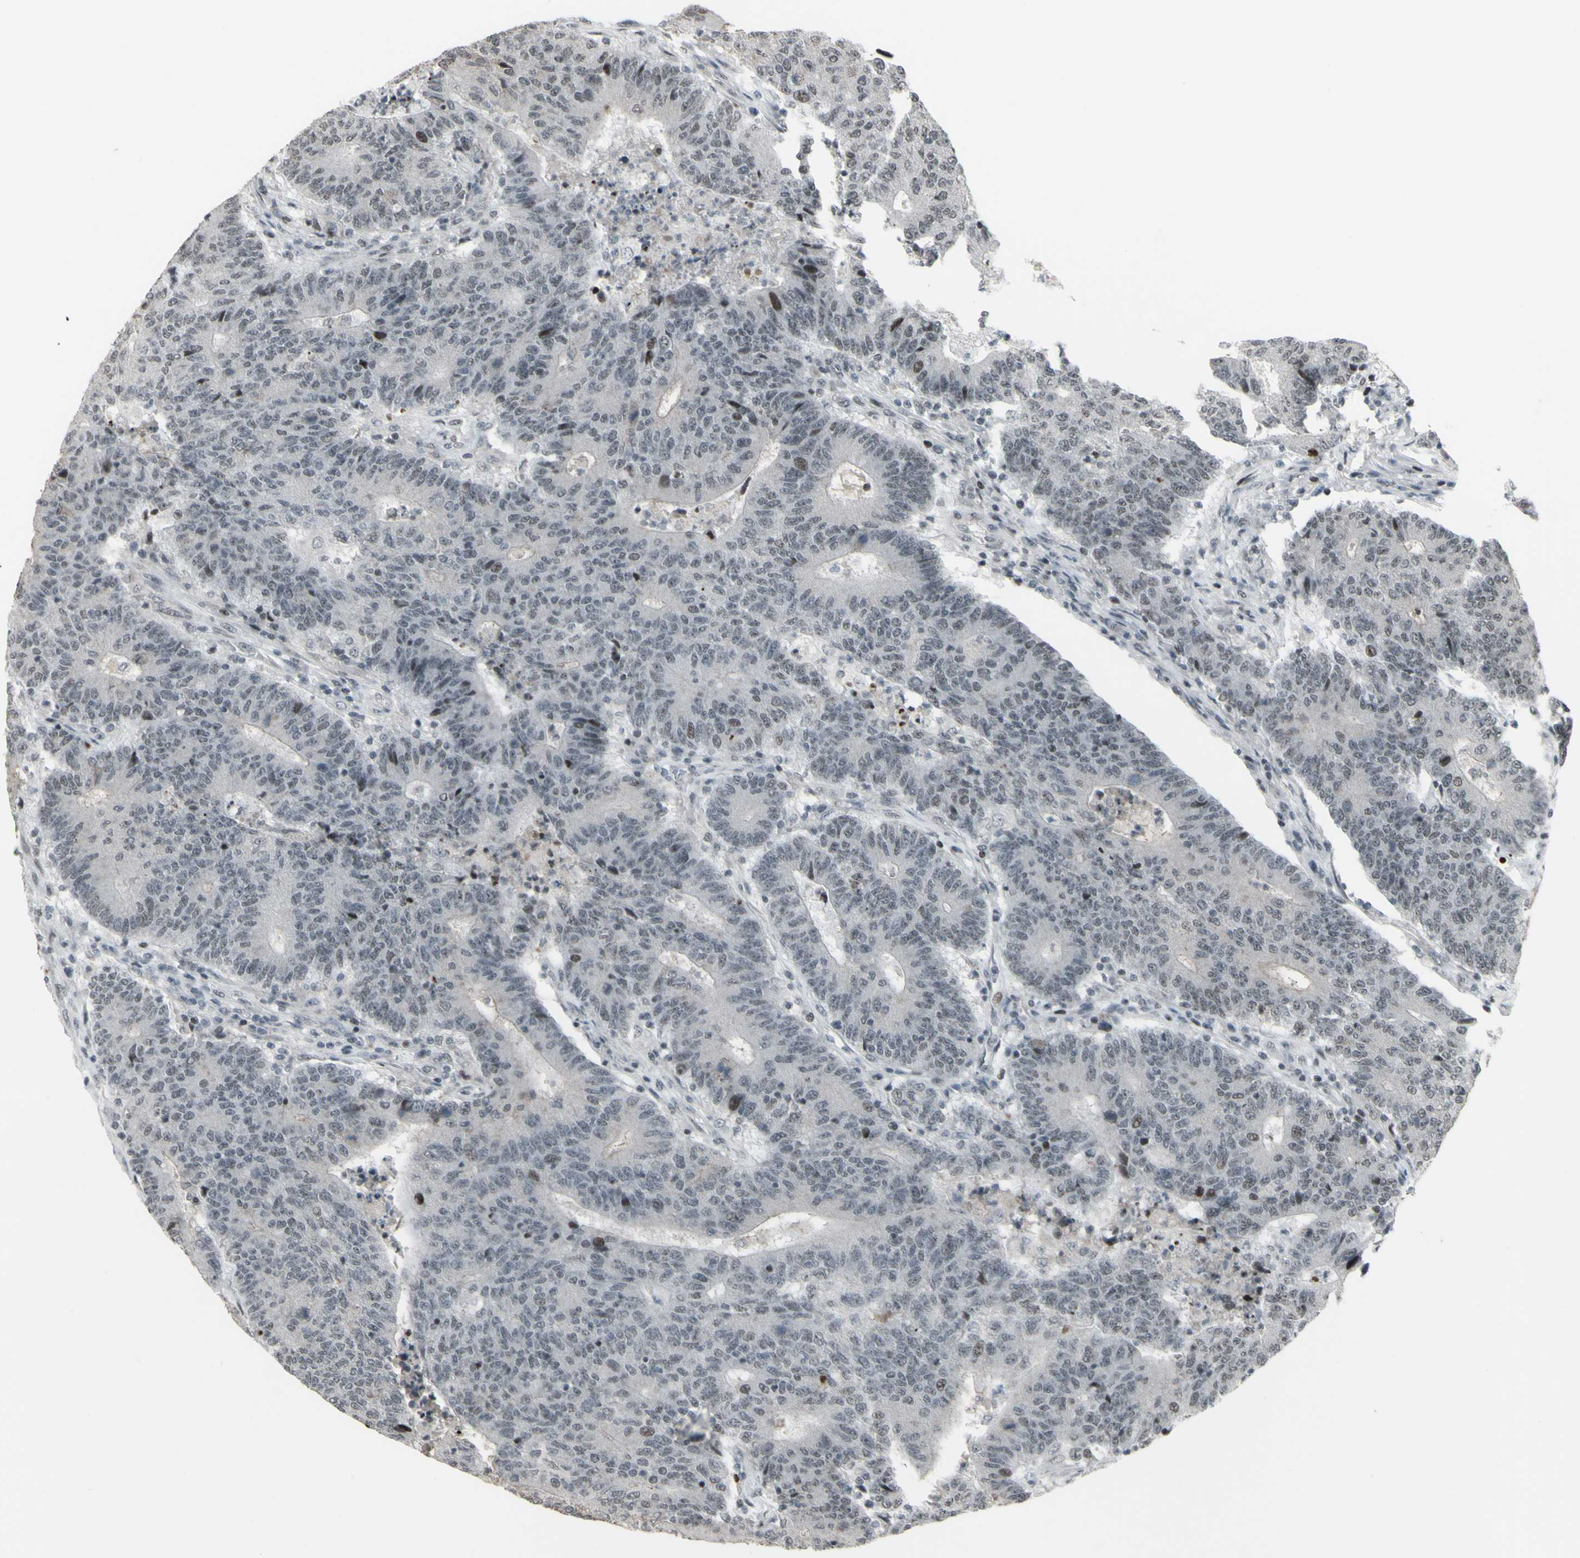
{"staining": {"intensity": "weak", "quantity": "<25%", "location": "nuclear"}, "tissue": "colorectal cancer", "cell_type": "Tumor cells", "image_type": "cancer", "snomed": [{"axis": "morphology", "description": "Normal tissue, NOS"}, {"axis": "morphology", "description": "Adenocarcinoma, NOS"}, {"axis": "topography", "description": "Colon"}], "caption": "Photomicrograph shows no protein expression in tumor cells of colorectal cancer (adenocarcinoma) tissue.", "gene": "SUPT6H", "patient": {"sex": "female", "age": 75}}